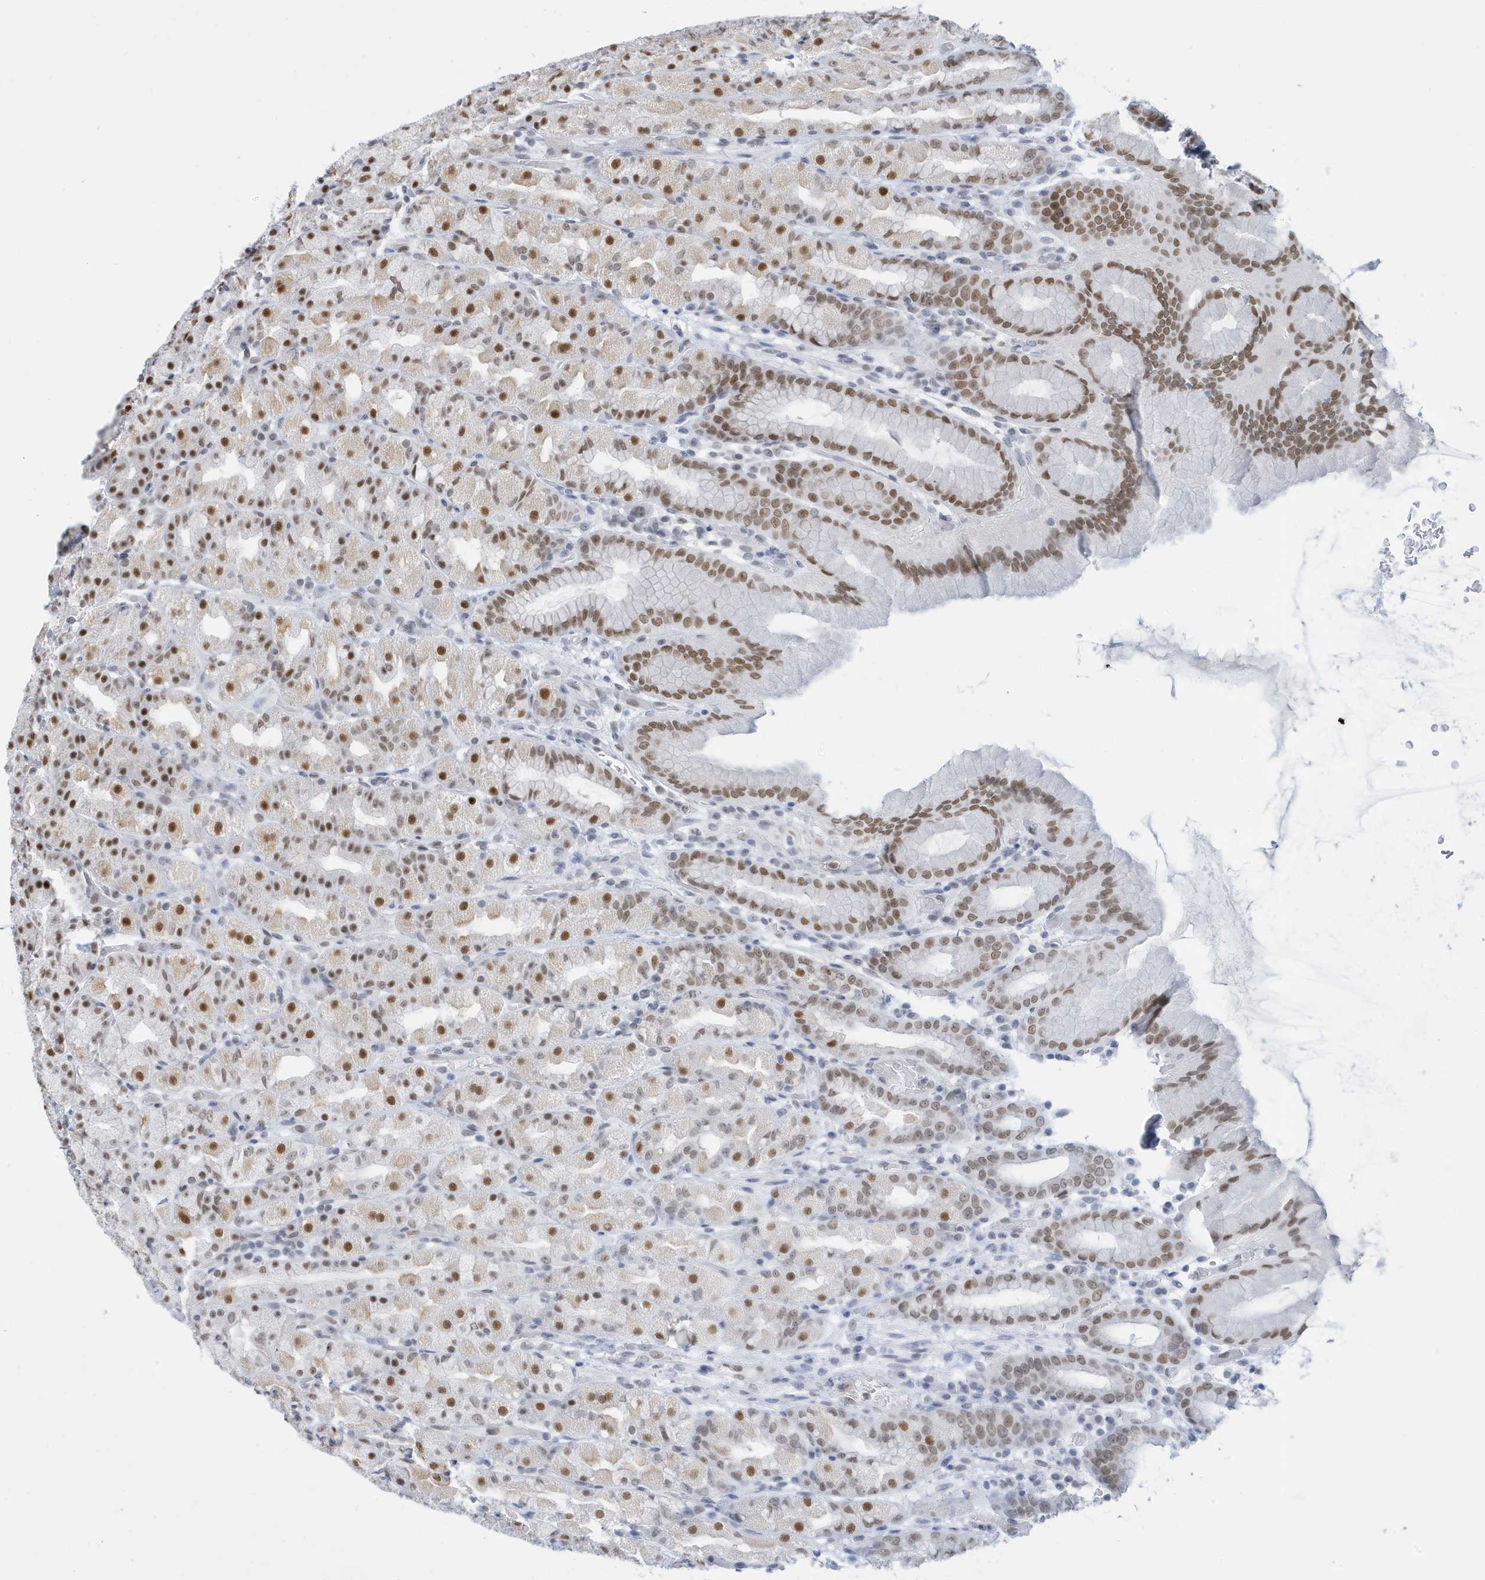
{"staining": {"intensity": "moderate", "quantity": "25%-75%", "location": "nuclear"}, "tissue": "stomach", "cell_type": "Glandular cells", "image_type": "normal", "snomed": [{"axis": "morphology", "description": "Normal tissue, NOS"}, {"axis": "topography", "description": "Stomach, upper"}], "caption": "Brown immunohistochemical staining in unremarkable human stomach demonstrates moderate nuclear expression in approximately 25%-75% of glandular cells.", "gene": "PCYT1A", "patient": {"sex": "male", "age": 68}}